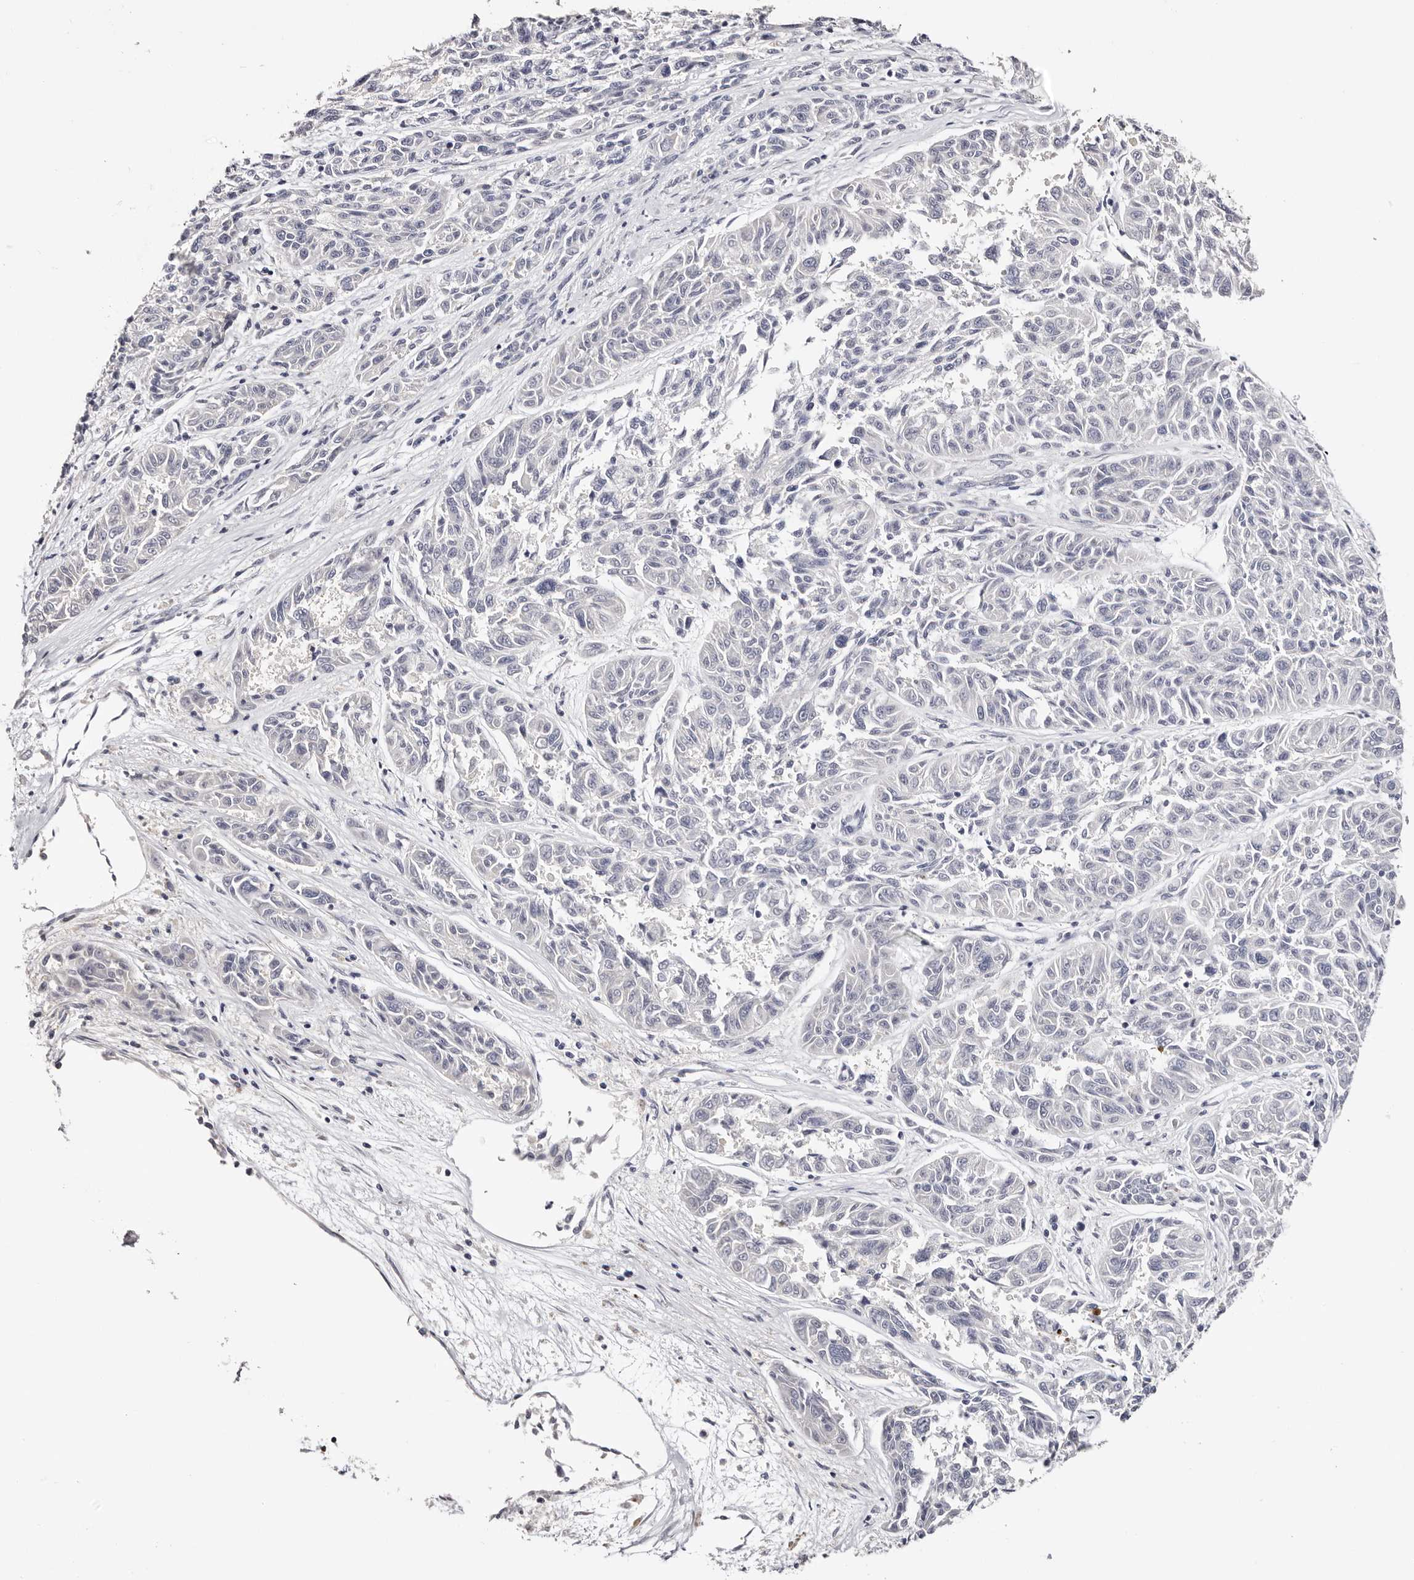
{"staining": {"intensity": "negative", "quantity": "none", "location": "none"}, "tissue": "melanoma", "cell_type": "Tumor cells", "image_type": "cancer", "snomed": [{"axis": "morphology", "description": "Malignant melanoma, NOS"}, {"axis": "topography", "description": "Skin"}], "caption": "This image is of melanoma stained with IHC to label a protein in brown with the nuclei are counter-stained blue. There is no positivity in tumor cells.", "gene": "ROM1", "patient": {"sex": "male", "age": 53}}